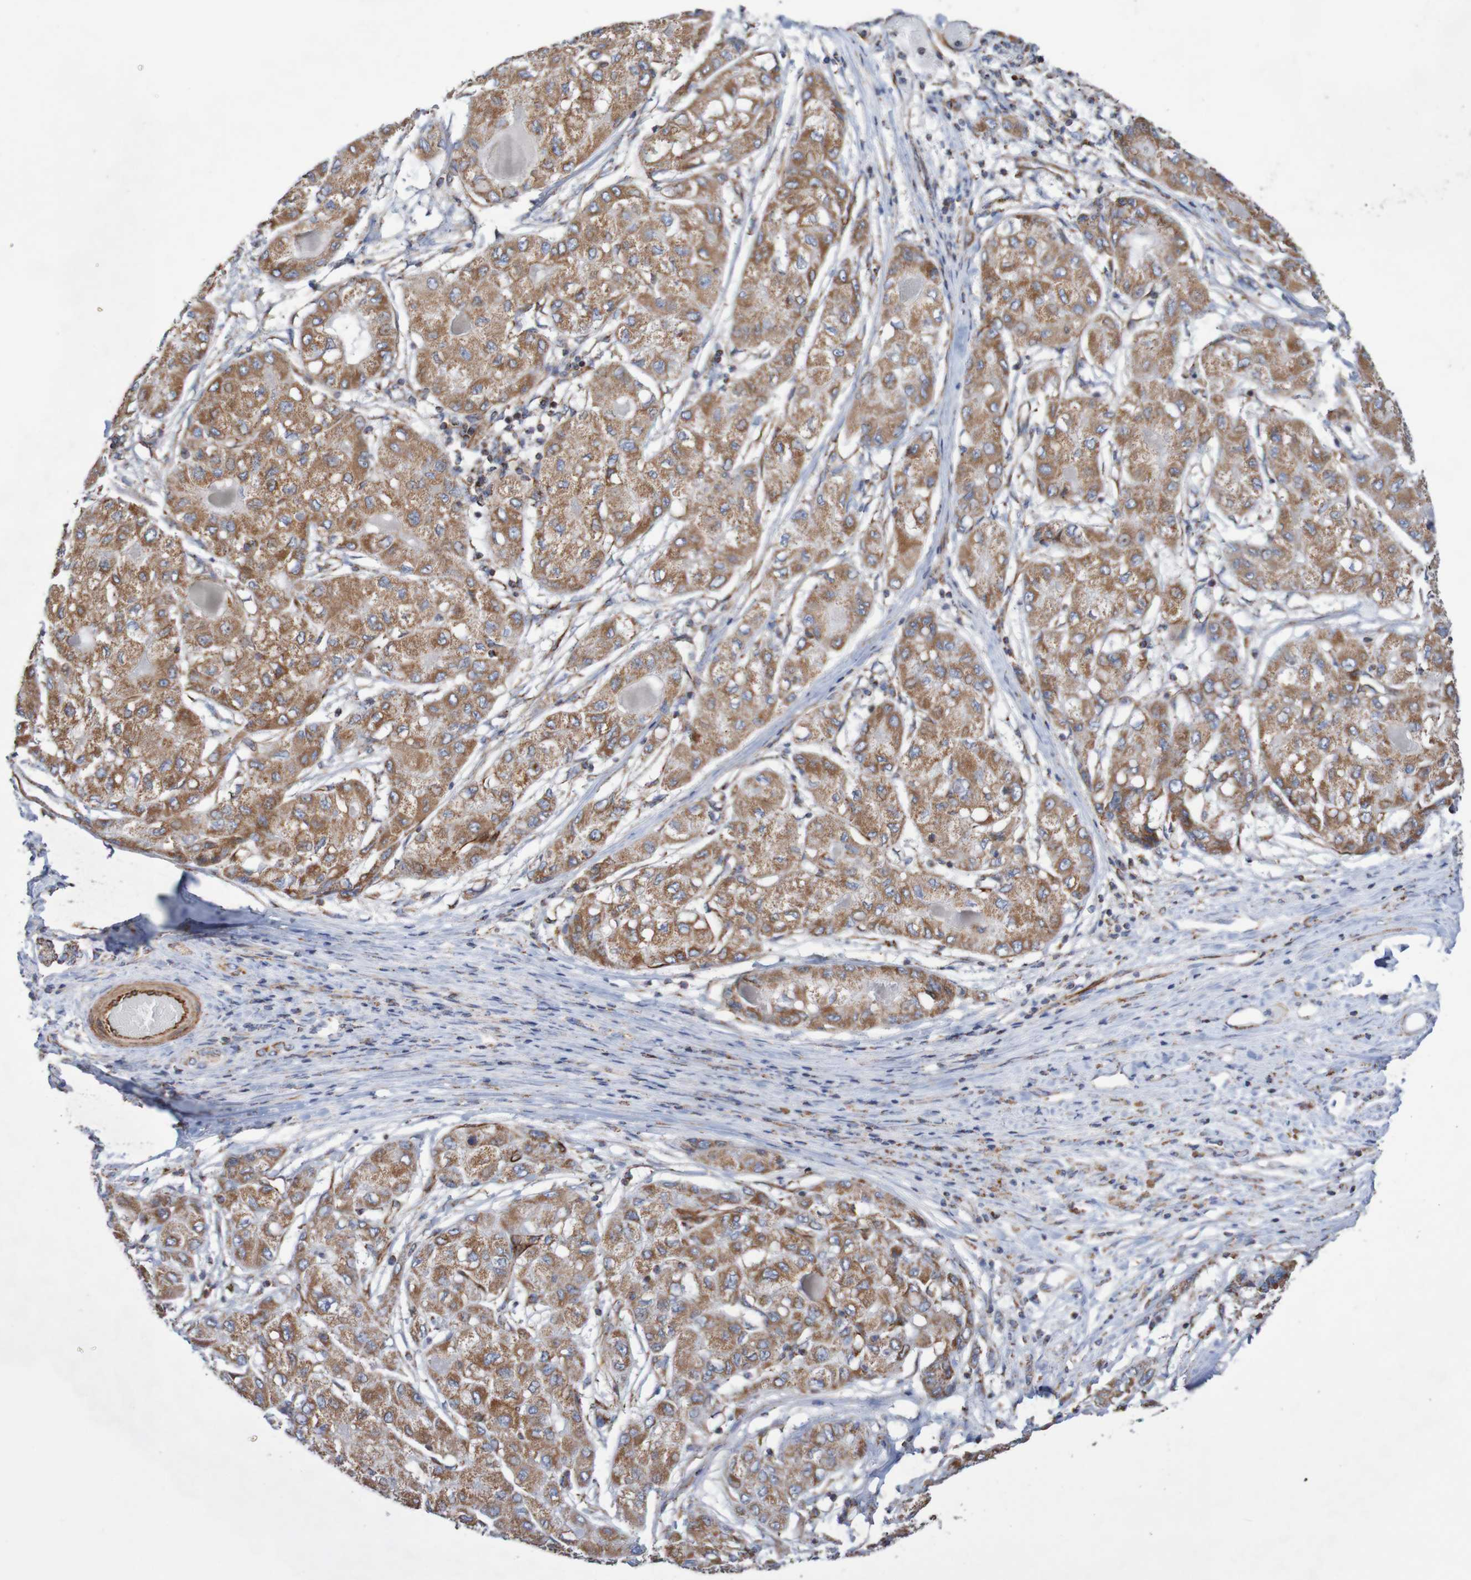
{"staining": {"intensity": "moderate", "quantity": ">75%", "location": "cytoplasmic/membranous"}, "tissue": "liver cancer", "cell_type": "Tumor cells", "image_type": "cancer", "snomed": [{"axis": "morphology", "description": "Carcinoma, Hepatocellular, NOS"}, {"axis": "topography", "description": "Liver"}], "caption": "This image reveals IHC staining of human liver hepatocellular carcinoma, with medium moderate cytoplasmic/membranous staining in about >75% of tumor cells.", "gene": "MMEL1", "patient": {"sex": "male", "age": 80}}